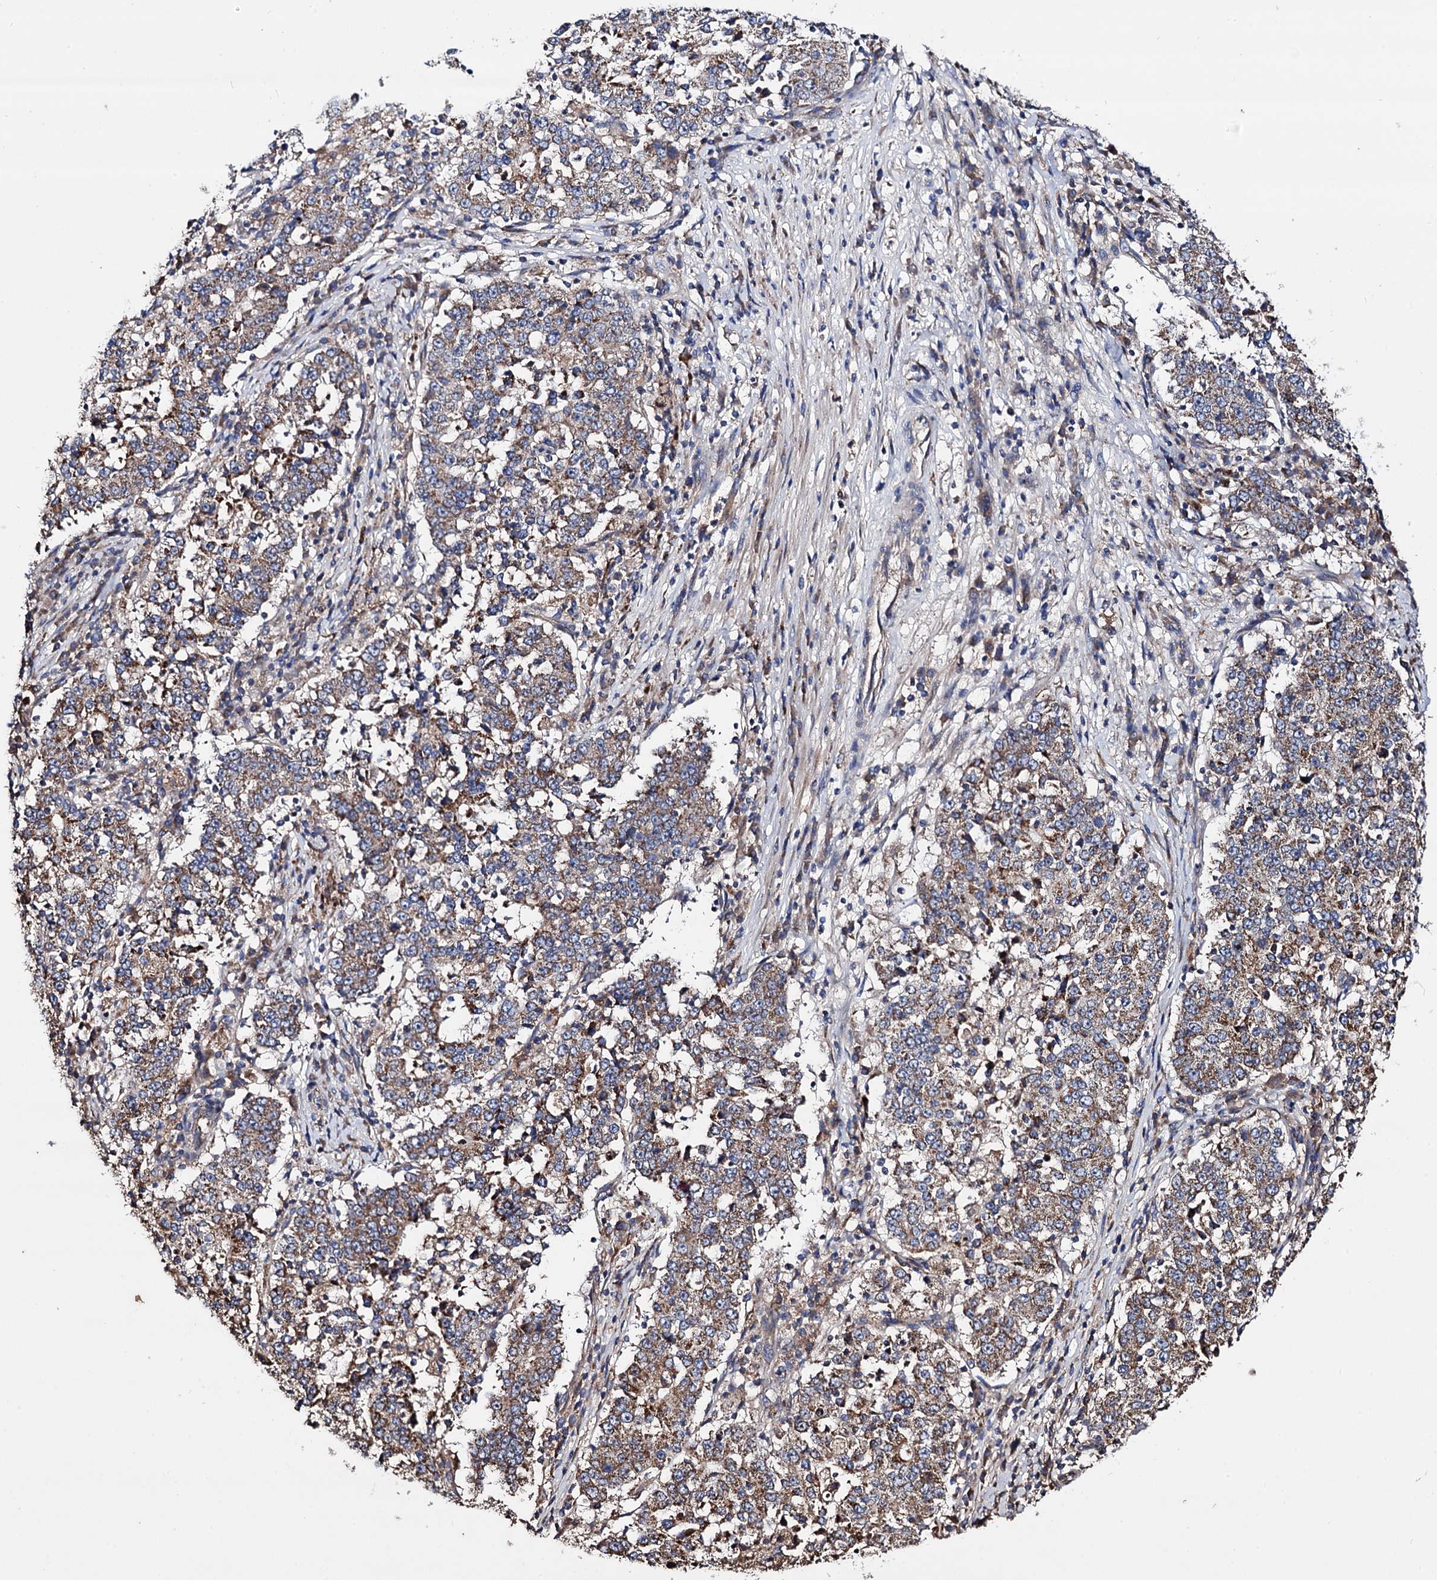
{"staining": {"intensity": "weak", "quantity": "25%-75%", "location": "cytoplasmic/membranous"}, "tissue": "stomach cancer", "cell_type": "Tumor cells", "image_type": "cancer", "snomed": [{"axis": "morphology", "description": "Adenocarcinoma, NOS"}, {"axis": "topography", "description": "Stomach"}], "caption": "Stomach adenocarcinoma stained with immunohistochemistry displays weak cytoplasmic/membranous staining in approximately 25%-75% of tumor cells. Nuclei are stained in blue.", "gene": "IQCH", "patient": {"sex": "male", "age": 59}}